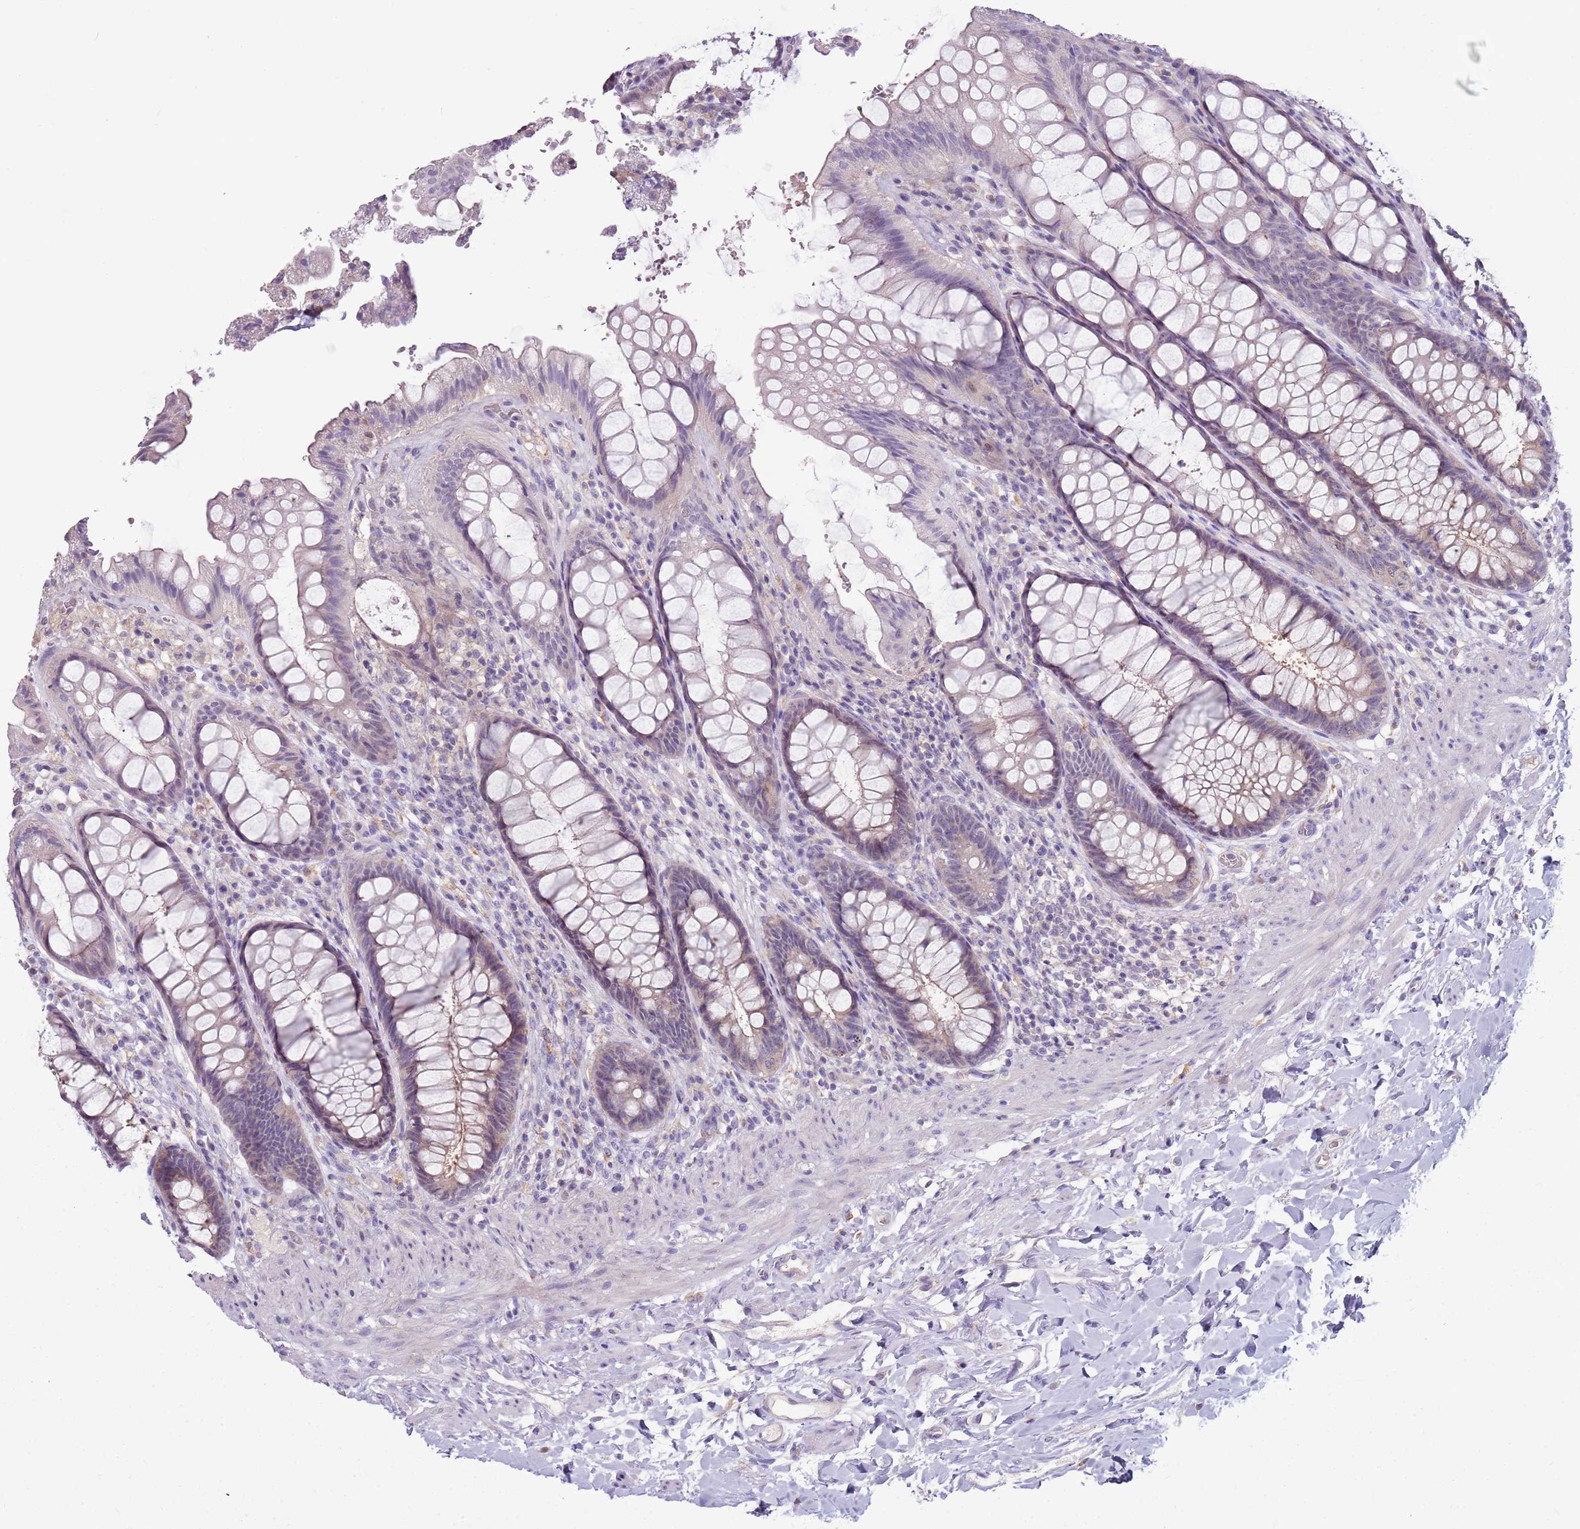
{"staining": {"intensity": "weak", "quantity": "<25%", "location": "cytoplasmic/membranous"}, "tissue": "rectum", "cell_type": "Glandular cells", "image_type": "normal", "snomed": [{"axis": "morphology", "description": "Normal tissue, NOS"}, {"axis": "topography", "description": "Rectum"}], "caption": "DAB (3,3'-diaminobenzidine) immunohistochemical staining of benign human rectum displays no significant staining in glandular cells.", "gene": "ARHGAP5", "patient": {"sex": "female", "age": 46}}